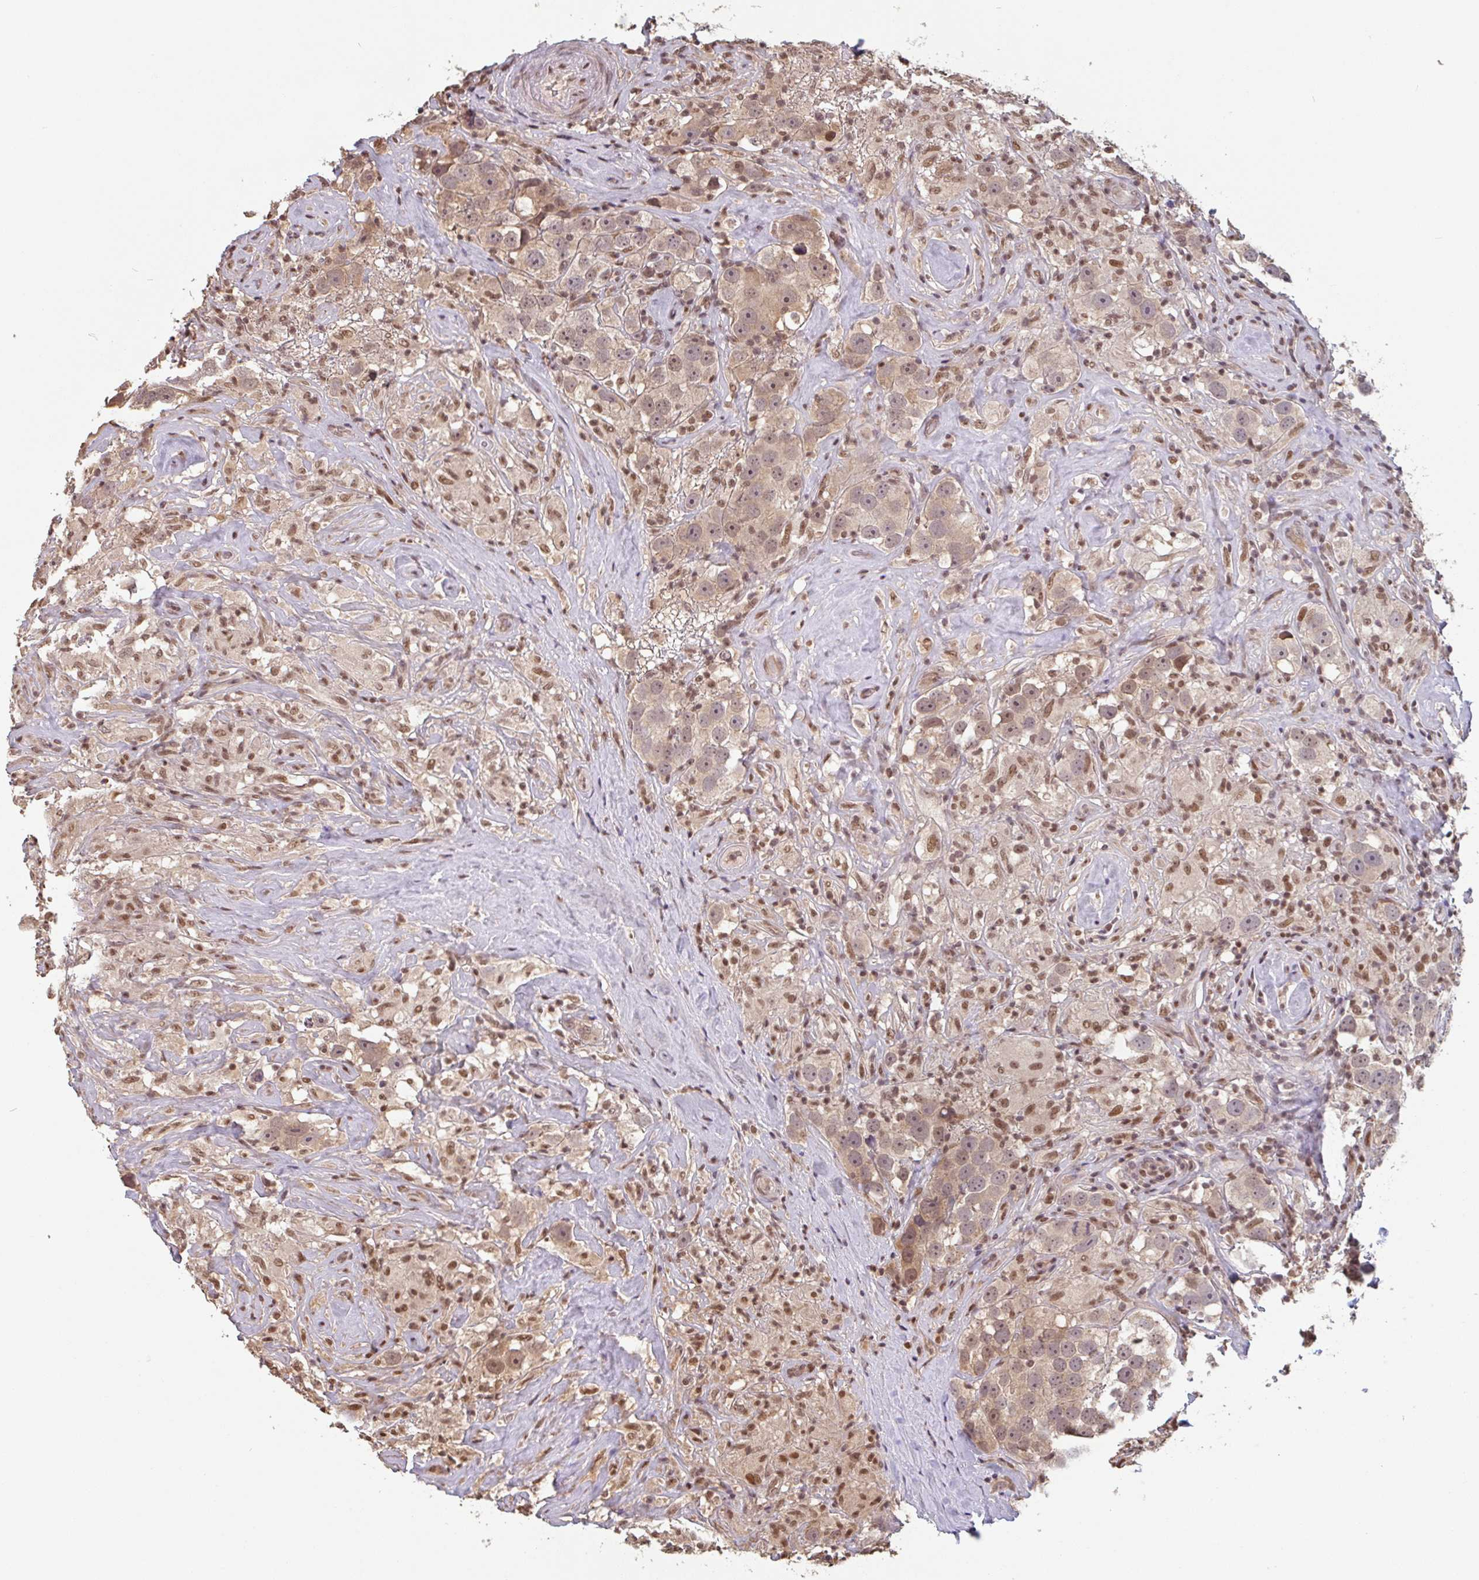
{"staining": {"intensity": "weak", "quantity": ">75%", "location": "cytoplasmic/membranous,nuclear"}, "tissue": "testis cancer", "cell_type": "Tumor cells", "image_type": "cancer", "snomed": [{"axis": "morphology", "description": "Seminoma, NOS"}, {"axis": "topography", "description": "Testis"}], "caption": "Immunohistochemistry of testis seminoma reveals low levels of weak cytoplasmic/membranous and nuclear expression in approximately >75% of tumor cells. (Brightfield microscopy of DAB IHC at high magnification).", "gene": "DR1", "patient": {"sex": "male", "age": 49}}